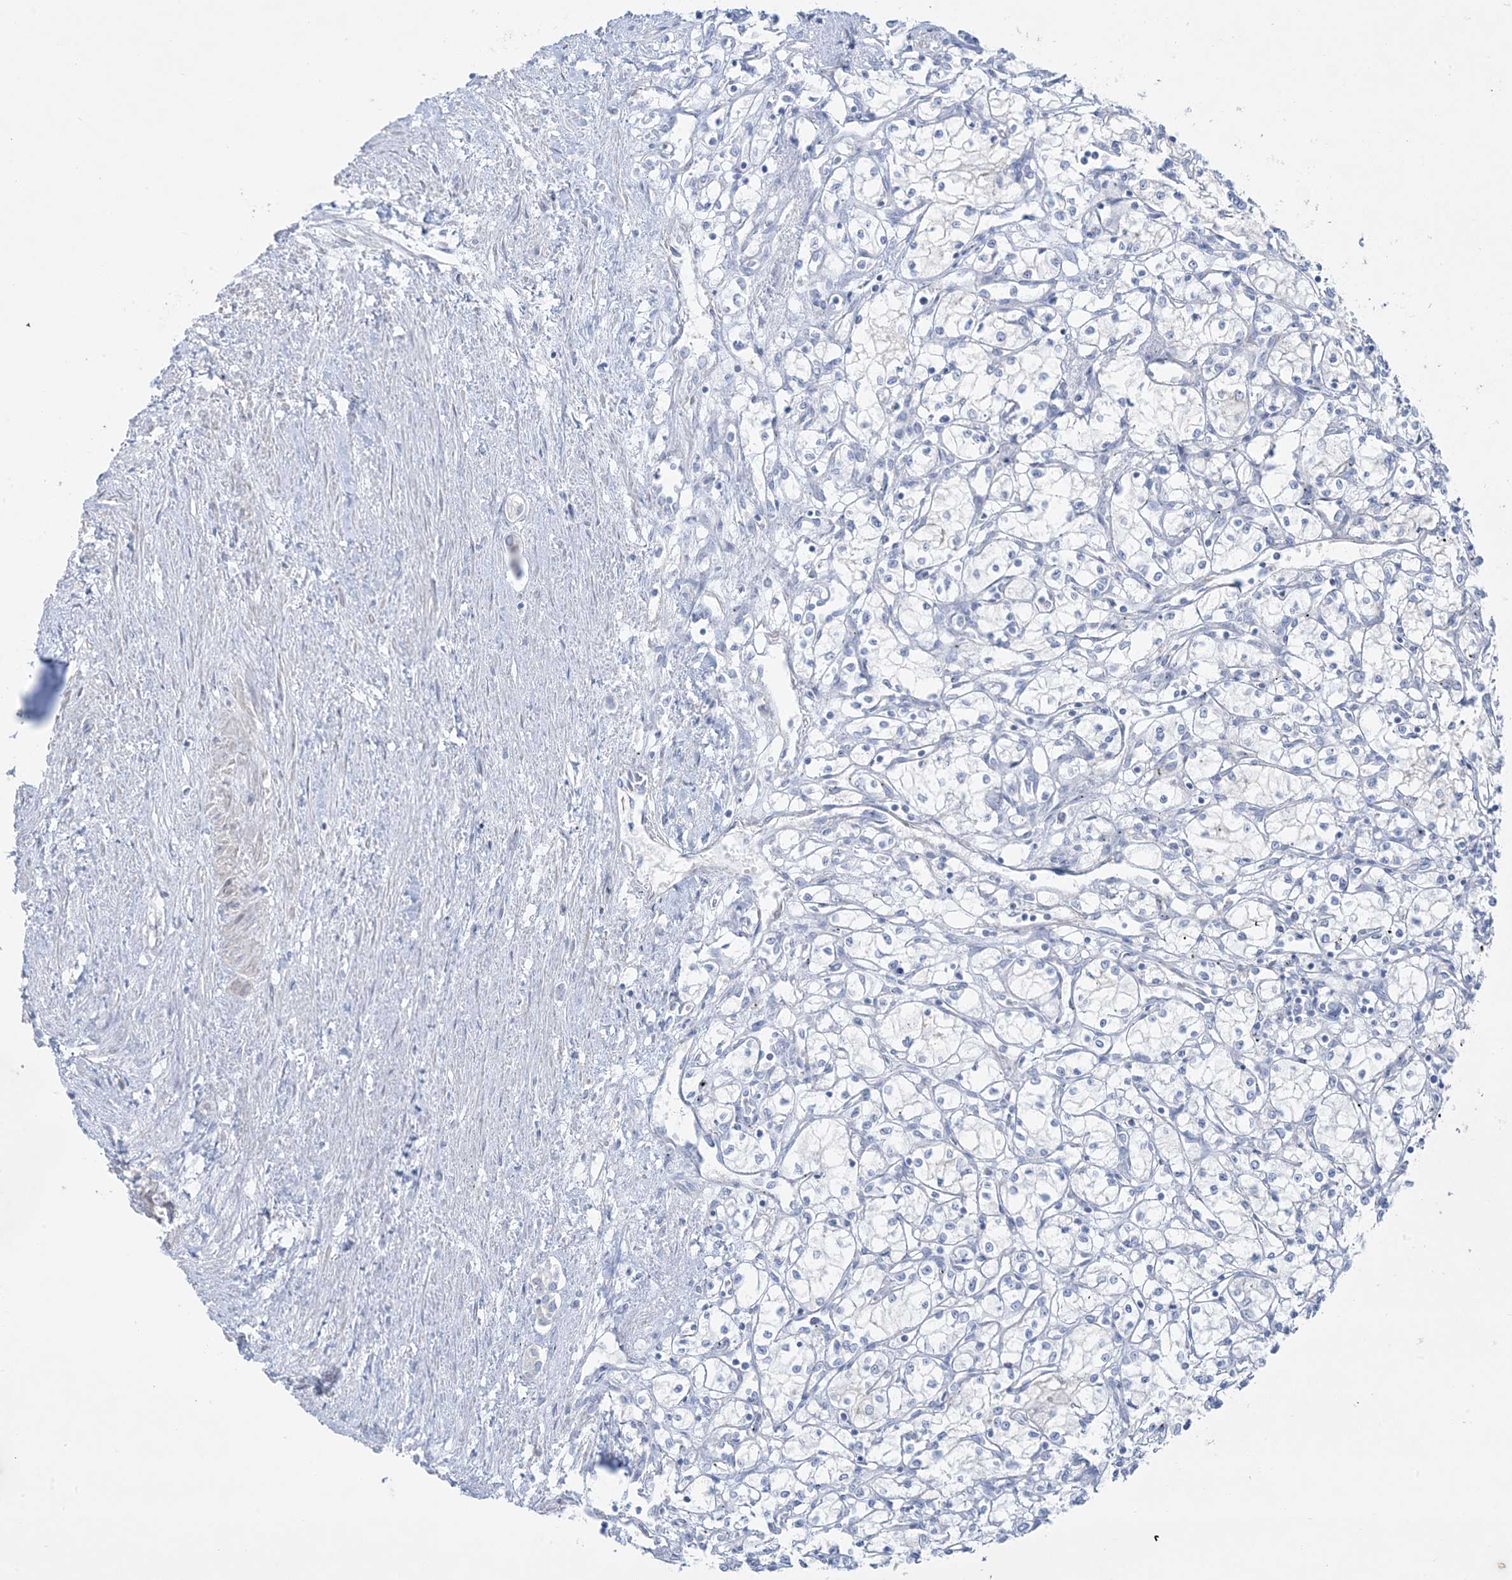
{"staining": {"intensity": "negative", "quantity": "none", "location": "none"}, "tissue": "renal cancer", "cell_type": "Tumor cells", "image_type": "cancer", "snomed": [{"axis": "morphology", "description": "Adenocarcinoma, NOS"}, {"axis": "topography", "description": "Kidney"}], "caption": "There is no significant expression in tumor cells of renal cancer.", "gene": "FAM184A", "patient": {"sex": "male", "age": 59}}